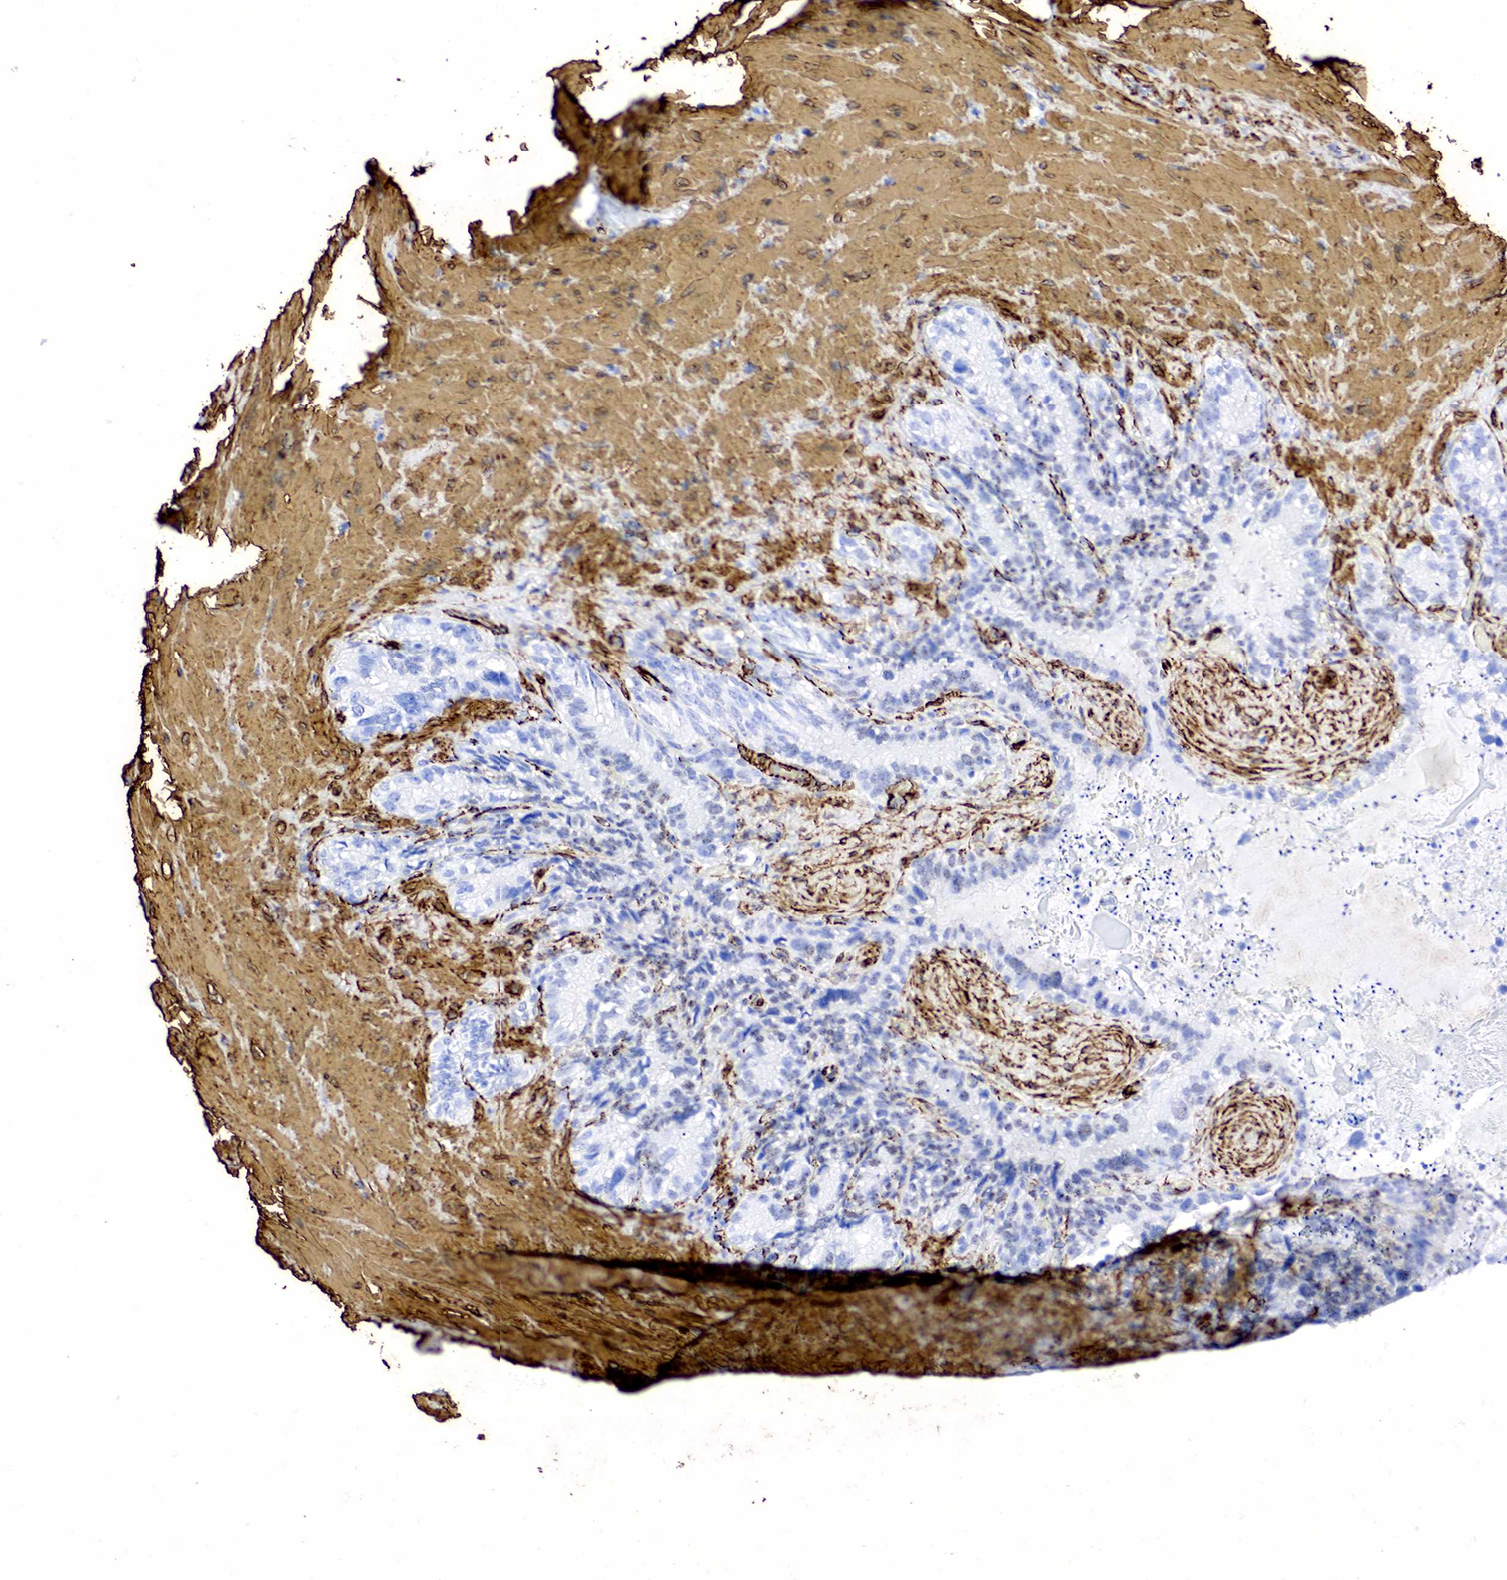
{"staining": {"intensity": "negative", "quantity": "none", "location": "none"}, "tissue": "seminal vesicle", "cell_type": "Glandular cells", "image_type": "normal", "snomed": [{"axis": "morphology", "description": "Normal tissue, NOS"}, {"axis": "topography", "description": "Seminal veicle"}], "caption": "Immunohistochemistry (IHC) of benign seminal vesicle displays no staining in glandular cells. (Brightfield microscopy of DAB immunohistochemistry (IHC) at high magnification).", "gene": "ACTA2", "patient": {"sex": "male", "age": 63}}